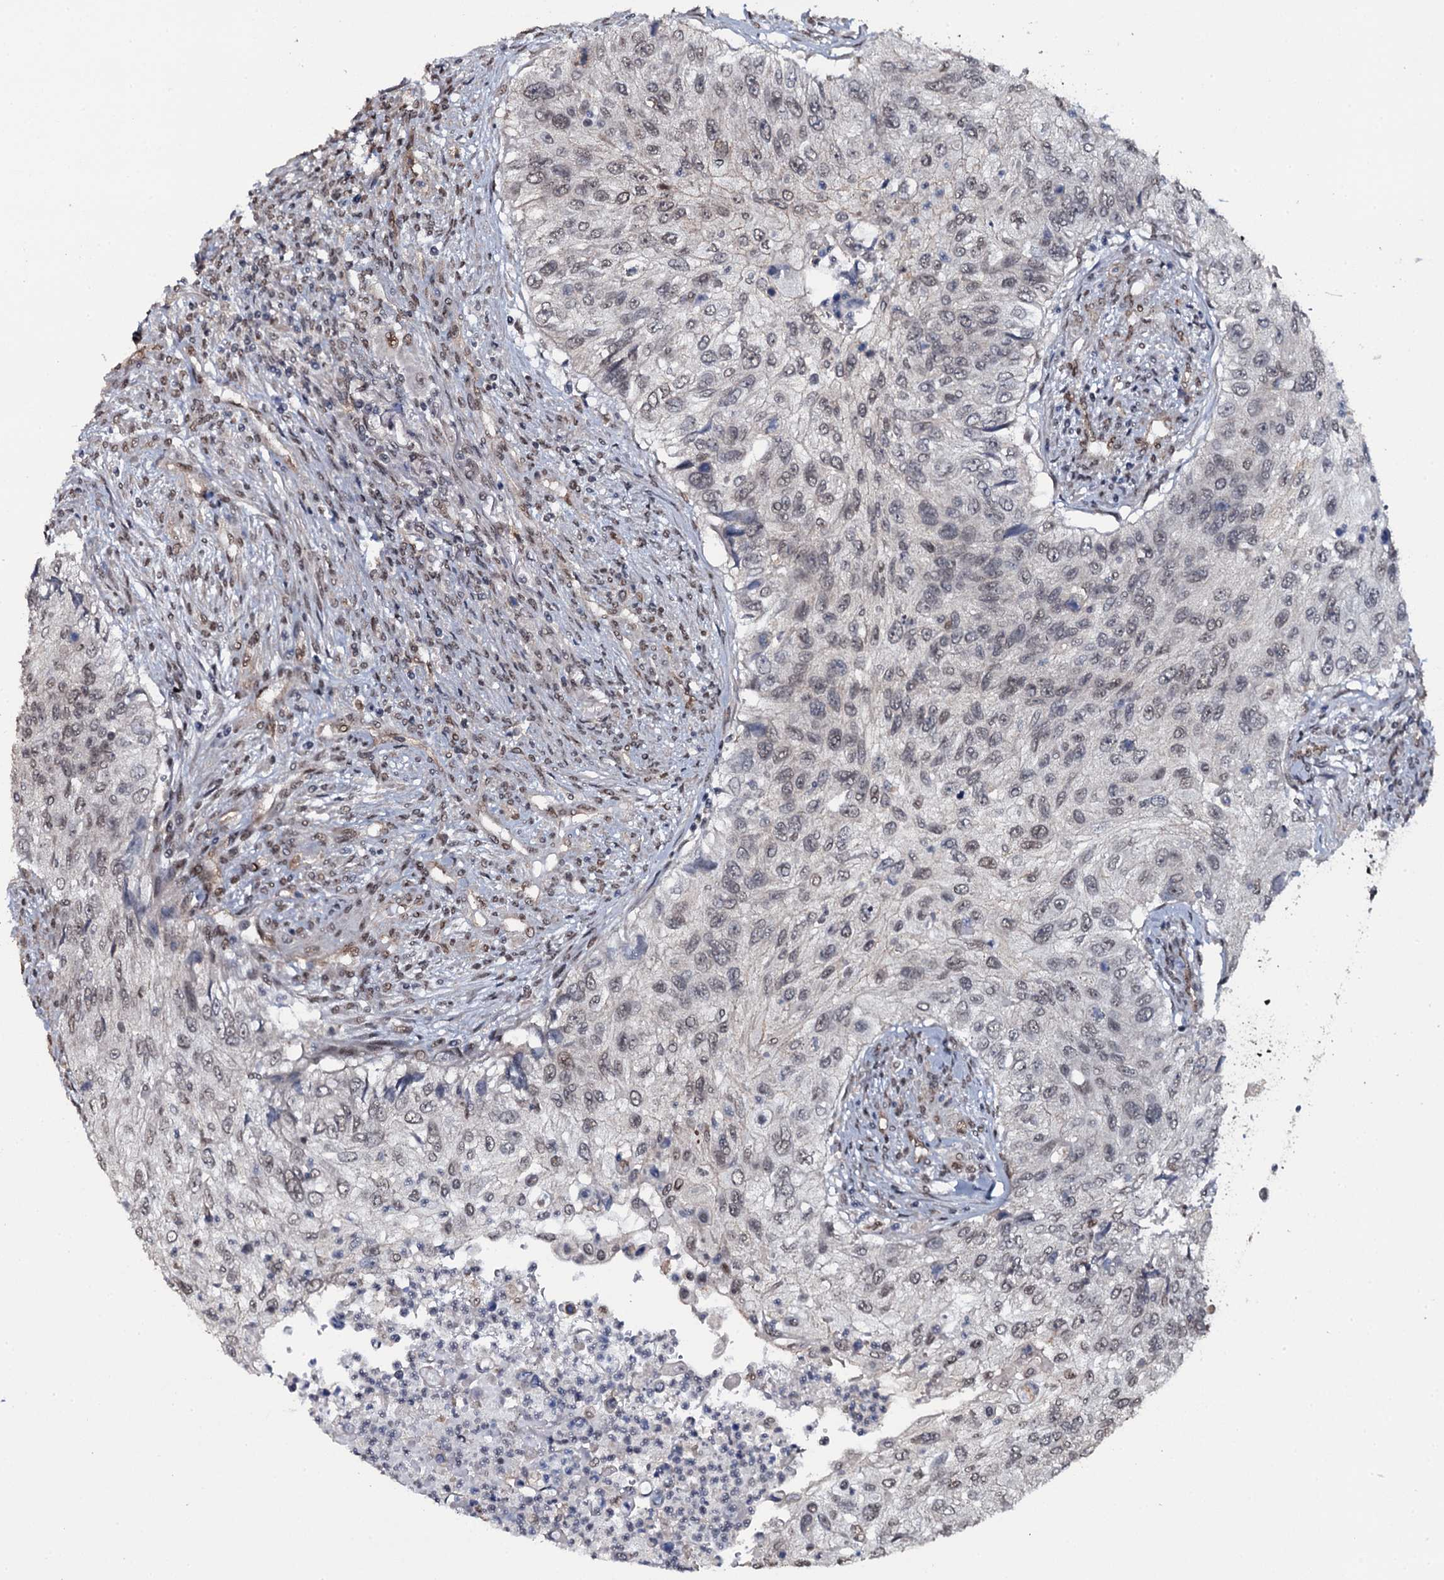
{"staining": {"intensity": "weak", "quantity": "<25%", "location": "nuclear"}, "tissue": "urothelial cancer", "cell_type": "Tumor cells", "image_type": "cancer", "snomed": [{"axis": "morphology", "description": "Urothelial carcinoma, High grade"}, {"axis": "topography", "description": "Urinary bladder"}], "caption": "Urothelial carcinoma (high-grade) was stained to show a protein in brown. There is no significant expression in tumor cells. The staining was performed using DAB (3,3'-diaminobenzidine) to visualize the protein expression in brown, while the nuclei were stained in blue with hematoxylin (Magnification: 20x).", "gene": "SH2D4B", "patient": {"sex": "female", "age": 60}}